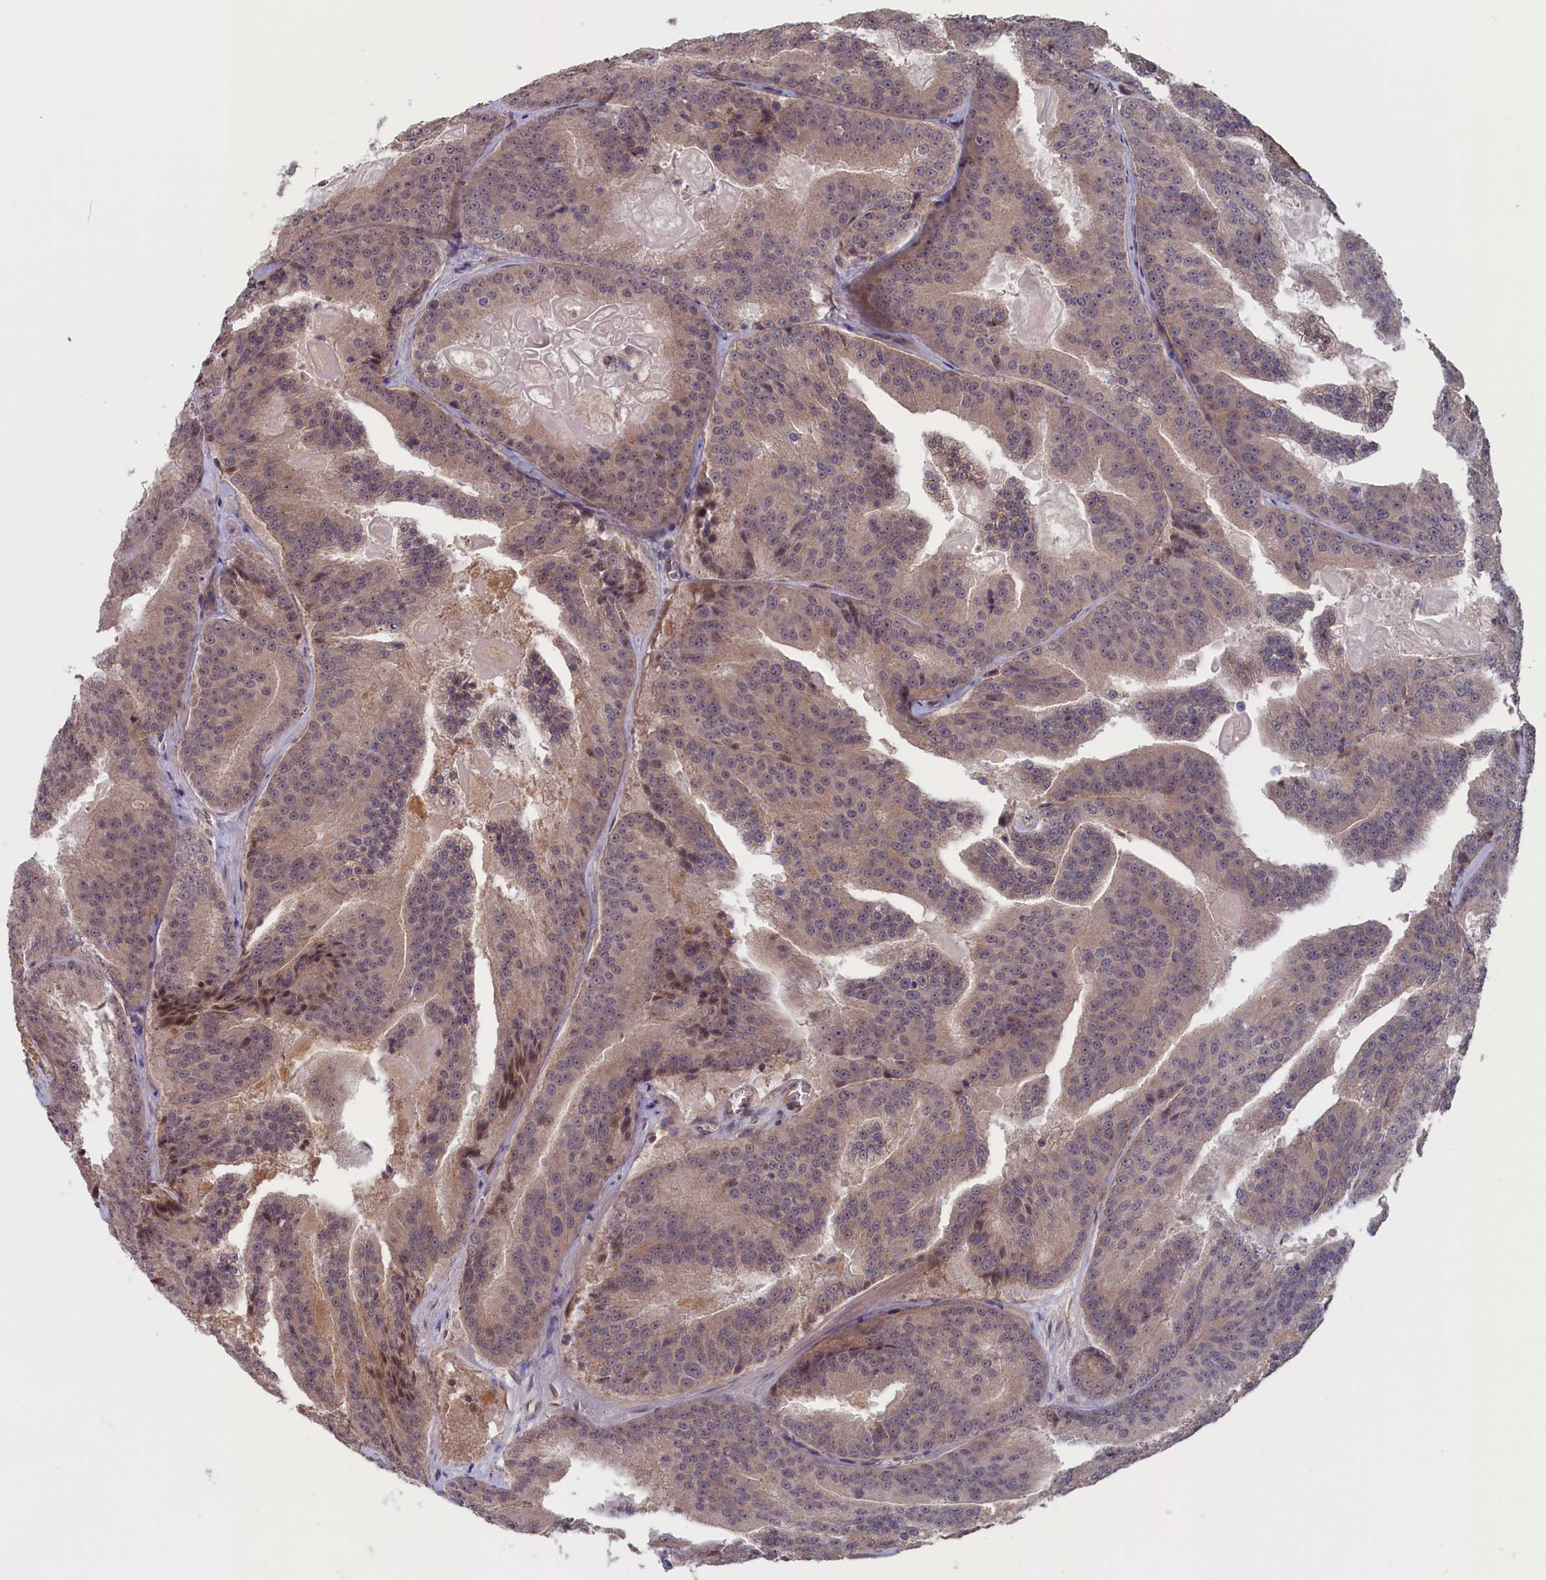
{"staining": {"intensity": "moderate", "quantity": "<25%", "location": "nuclear"}, "tissue": "prostate cancer", "cell_type": "Tumor cells", "image_type": "cancer", "snomed": [{"axis": "morphology", "description": "Adenocarcinoma, High grade"}, {"axis": "topography", "description": "Prostate"}], "caption": "High-grade adenocarcinoma (prostate) stained with DAB immunohistochemistry demonstrates low levels of moderate nuclear expression in approximately <25% of tumor cells. The staining is performed using DAB (3,3'-diaminobenzidine) brown chromogen to label protein expression. The nuclei are counter-stained blue using hematoxylin.", "gene": "PLP2", "patient": {"sex": "male", "age": 61}}